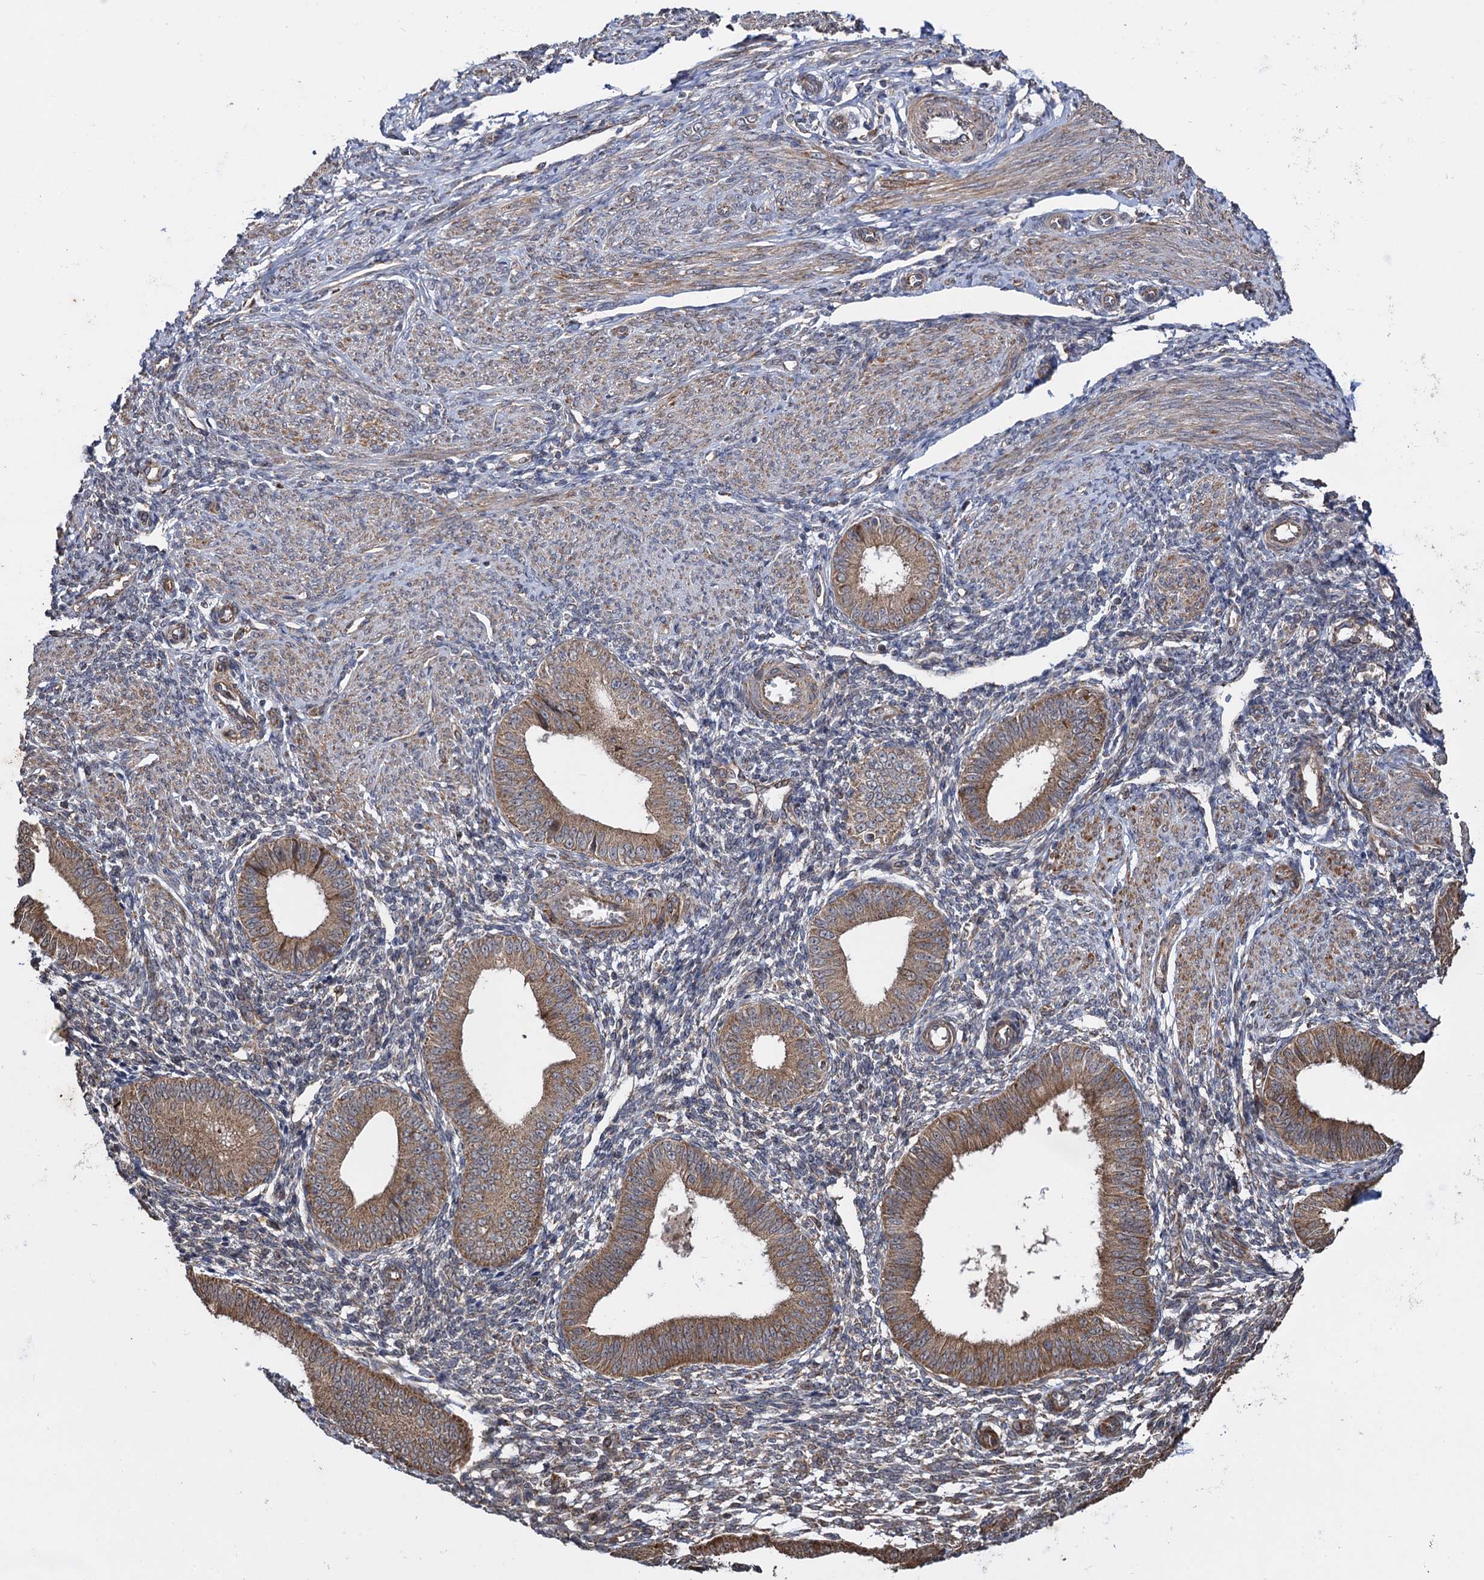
{"staining": {"intensity": "weak", "quantity": "<25%", "location": "cytoplasmic/membranous"}, "tissue": "endometrium", "cell_type": "Cells in endometrial stroma", "image_type": "normal", "snomed": [{"axis": "morphology", "description": "Normal tissue, NOS"}, {"axis": "topography", "description": "Uterus"}, {"axis": "topography", "description": "Endometrium"}], "caption": "The histopathology image reveals no staining of cells in endometrial stroma in unremarkable endometrium.", "gene": "HAUS1", "patient": {"sex": "female", "age": 48}}